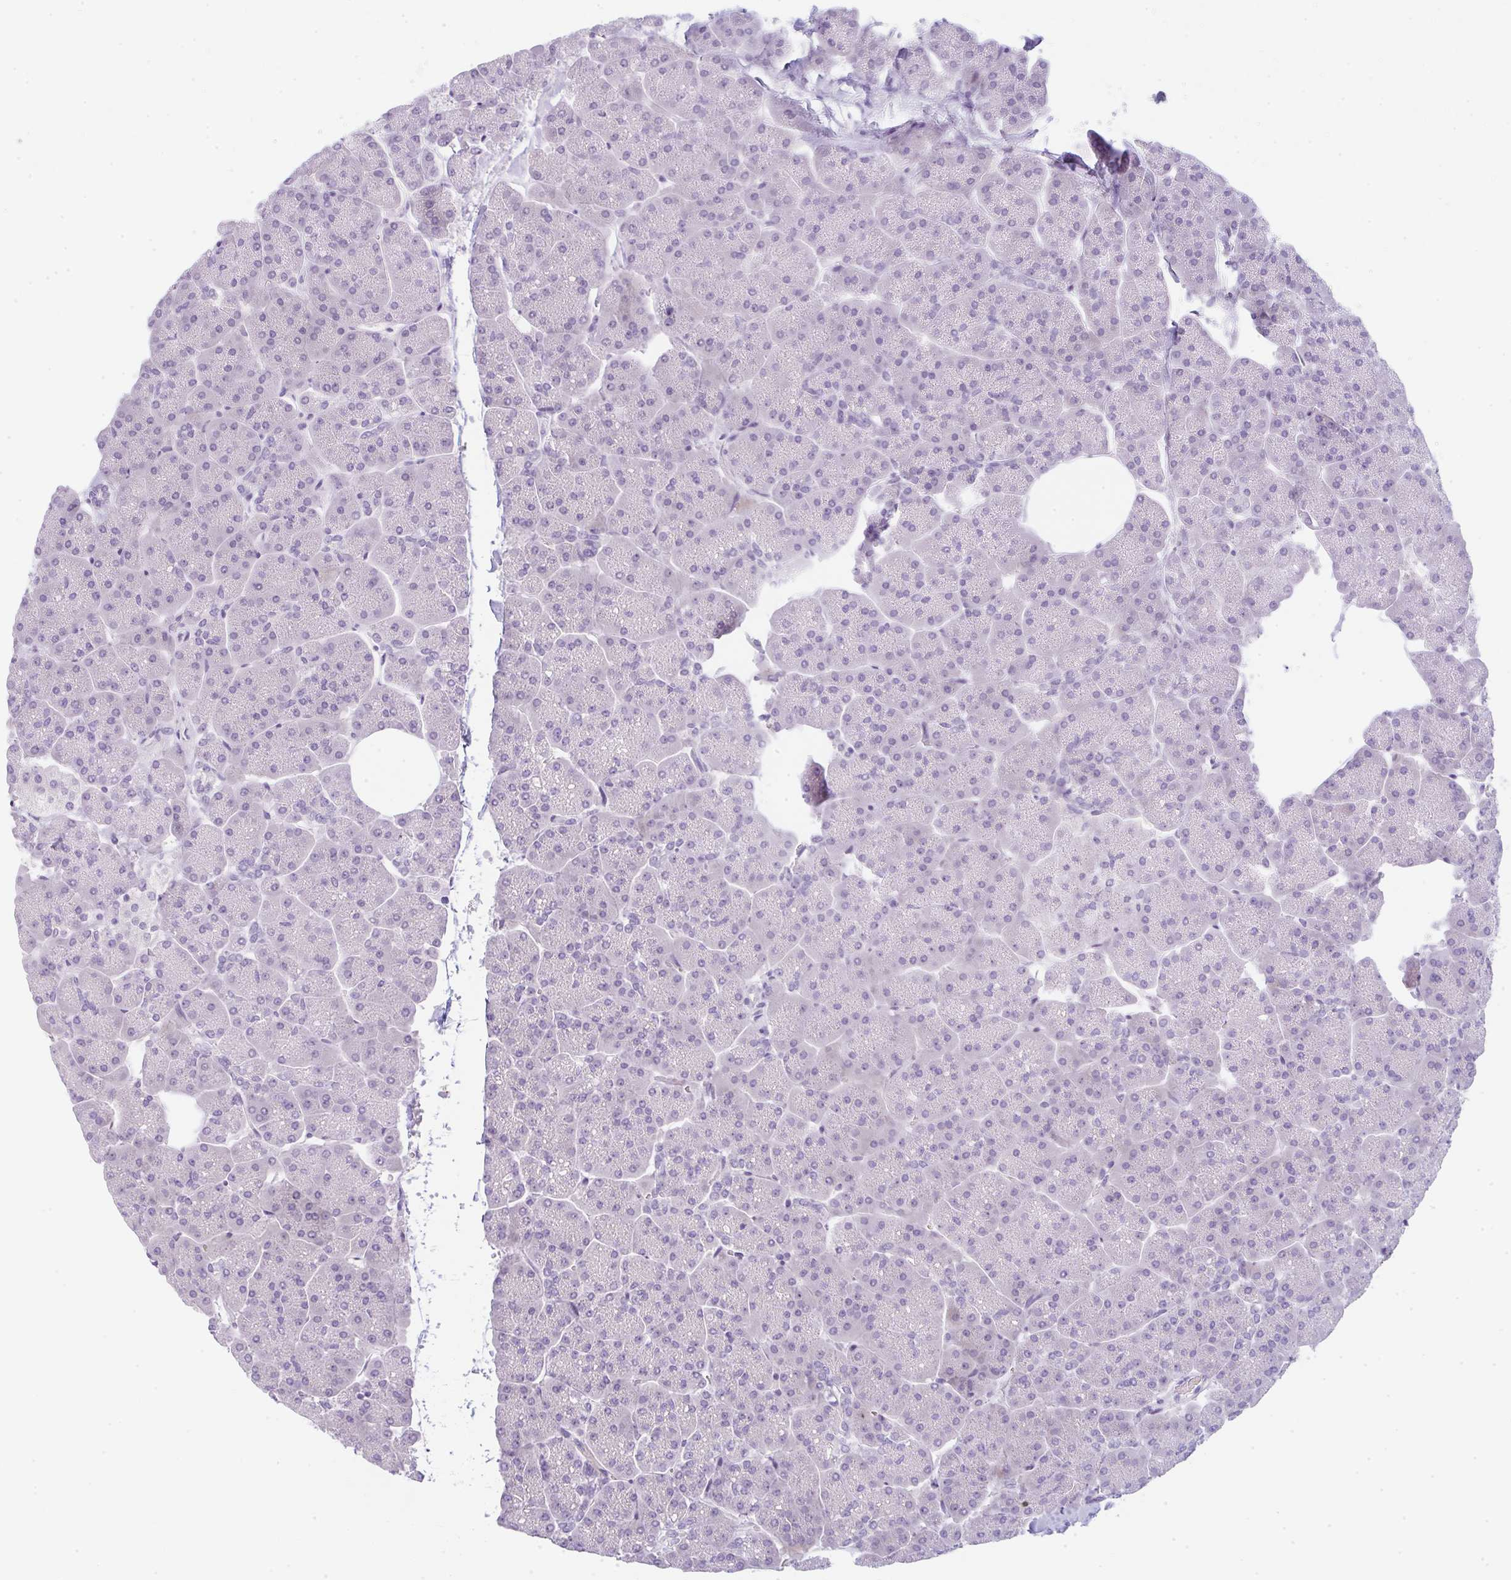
{"staining": {"intensity": "negative", "quantity": "none", "location": "none"}, "tissue": "pancreas", "cell_type": "Exocrine glandular cells", "image_type": "normal", "snomed": [{"axis": "morphology", "description": "Normal tissue, NOS"}, {"axis": "topography", "description": "Pancreas"}, {"axis": "topography", "description": "Peripheral nerve tissue"}], "caption": "Normal pancreas was stained to show a protein in brown. There is no significant staining in exocrine glandular cells. Brightfield microscopy of IHC stained with DAB (3,3'-diaminobenzidine) (brown) and hematoxylin (blue), captured at high magnification.", "gene": "LPAR4", "patient": {"sex": "male", "age": 54}}